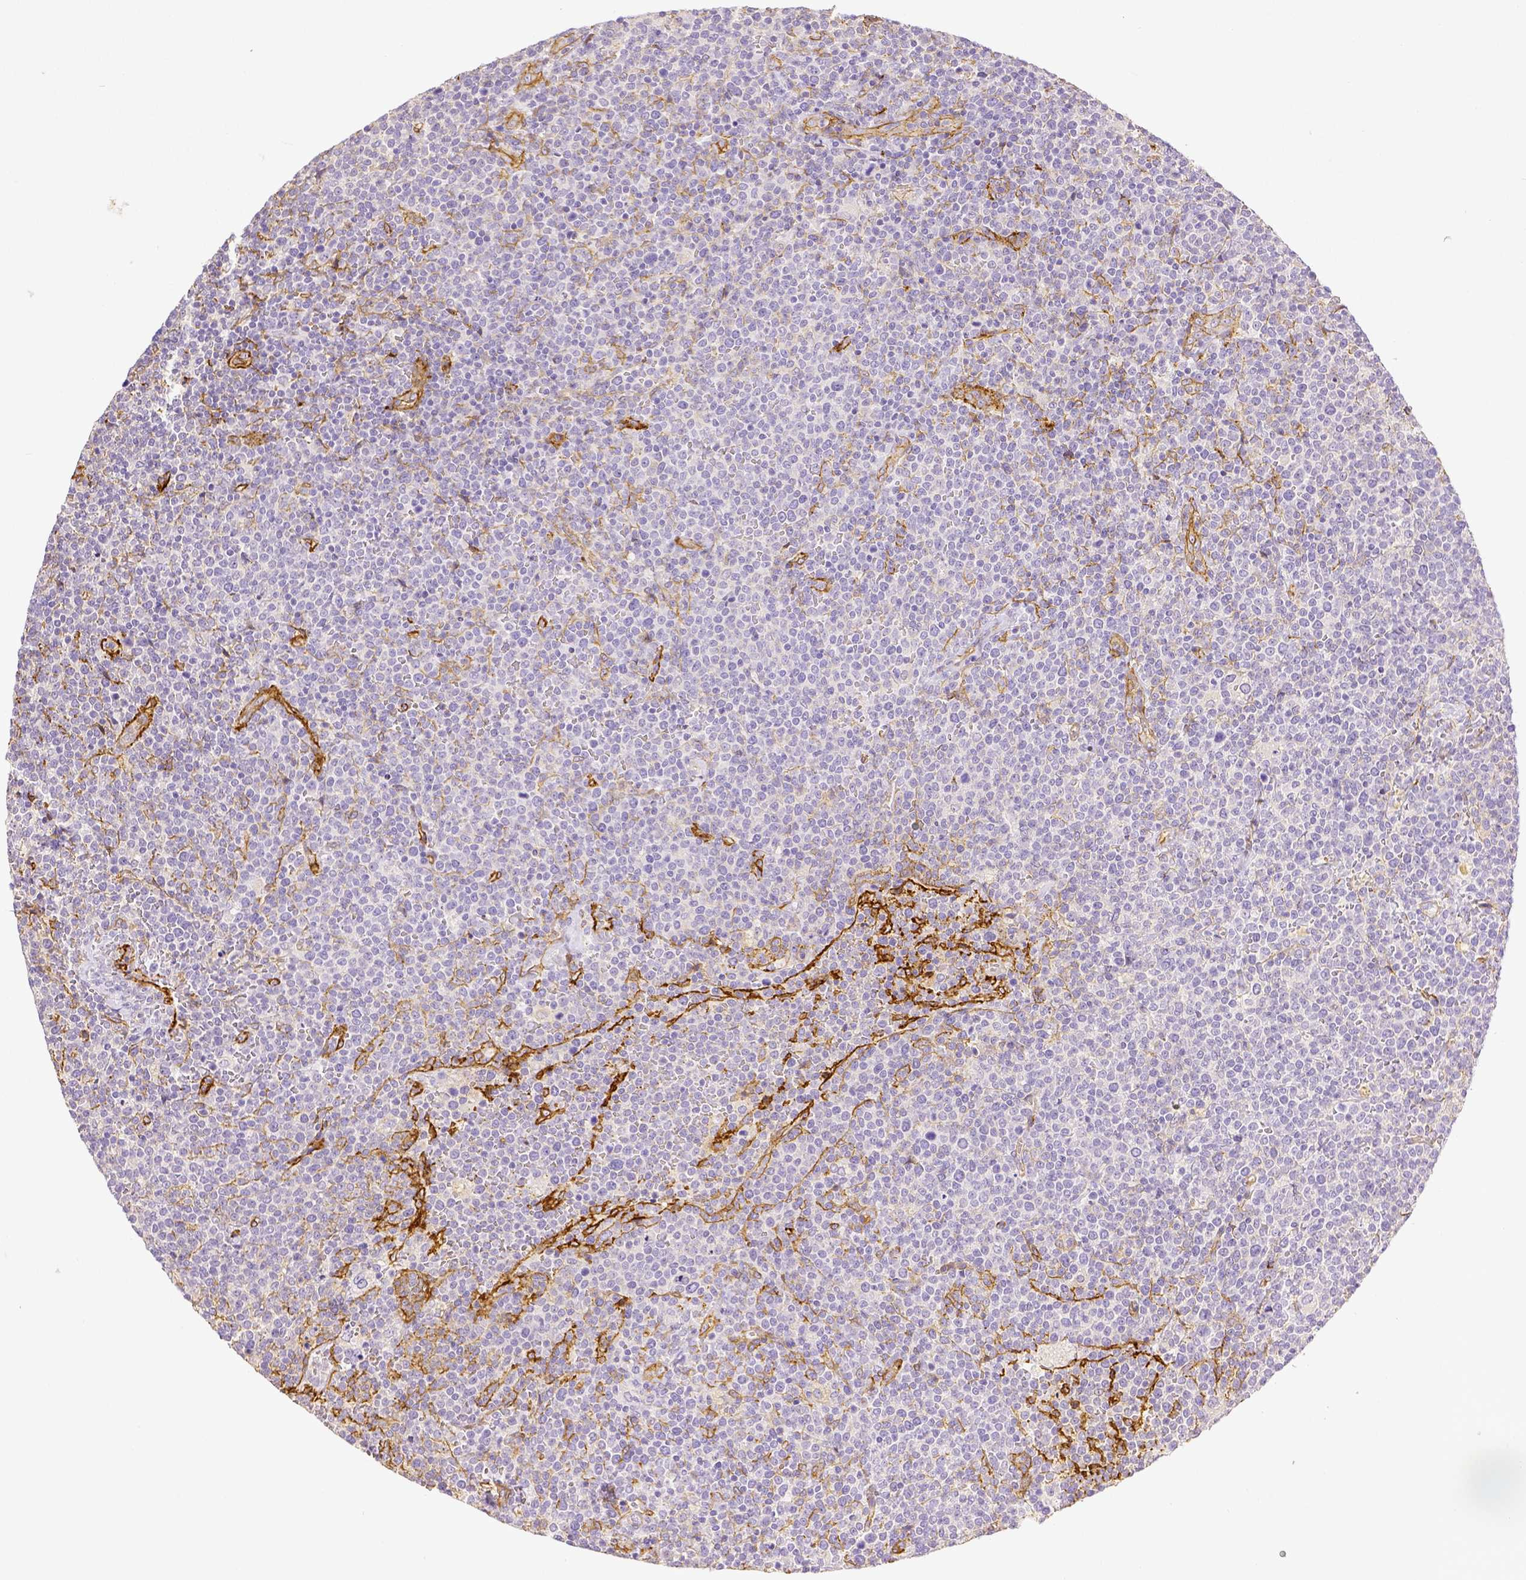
{"staining": {"intensity": "negative", "quantity": "none", "location": "none"}, "tissue": "lymphoma", "cell_type": "Tumor cells", "image_type": "cancer", "snomed": [{"axis": "morphology", "description": "Malignant lymphoma, non-Hodgkin's type, High grade"}, {"axis": "topography", "description": "Lymph node"}], "caption": "Tumor cells show no significant protein staining in high-grade malignant lymphoma, non-Hodgkin's type. (DAB (3,3'-diaminobenzidine) immunohistochemistry visualized using brightfield microscopy, high magnification).", "gene": "THY1", "patient": {"sex": "male", "age": 61}}